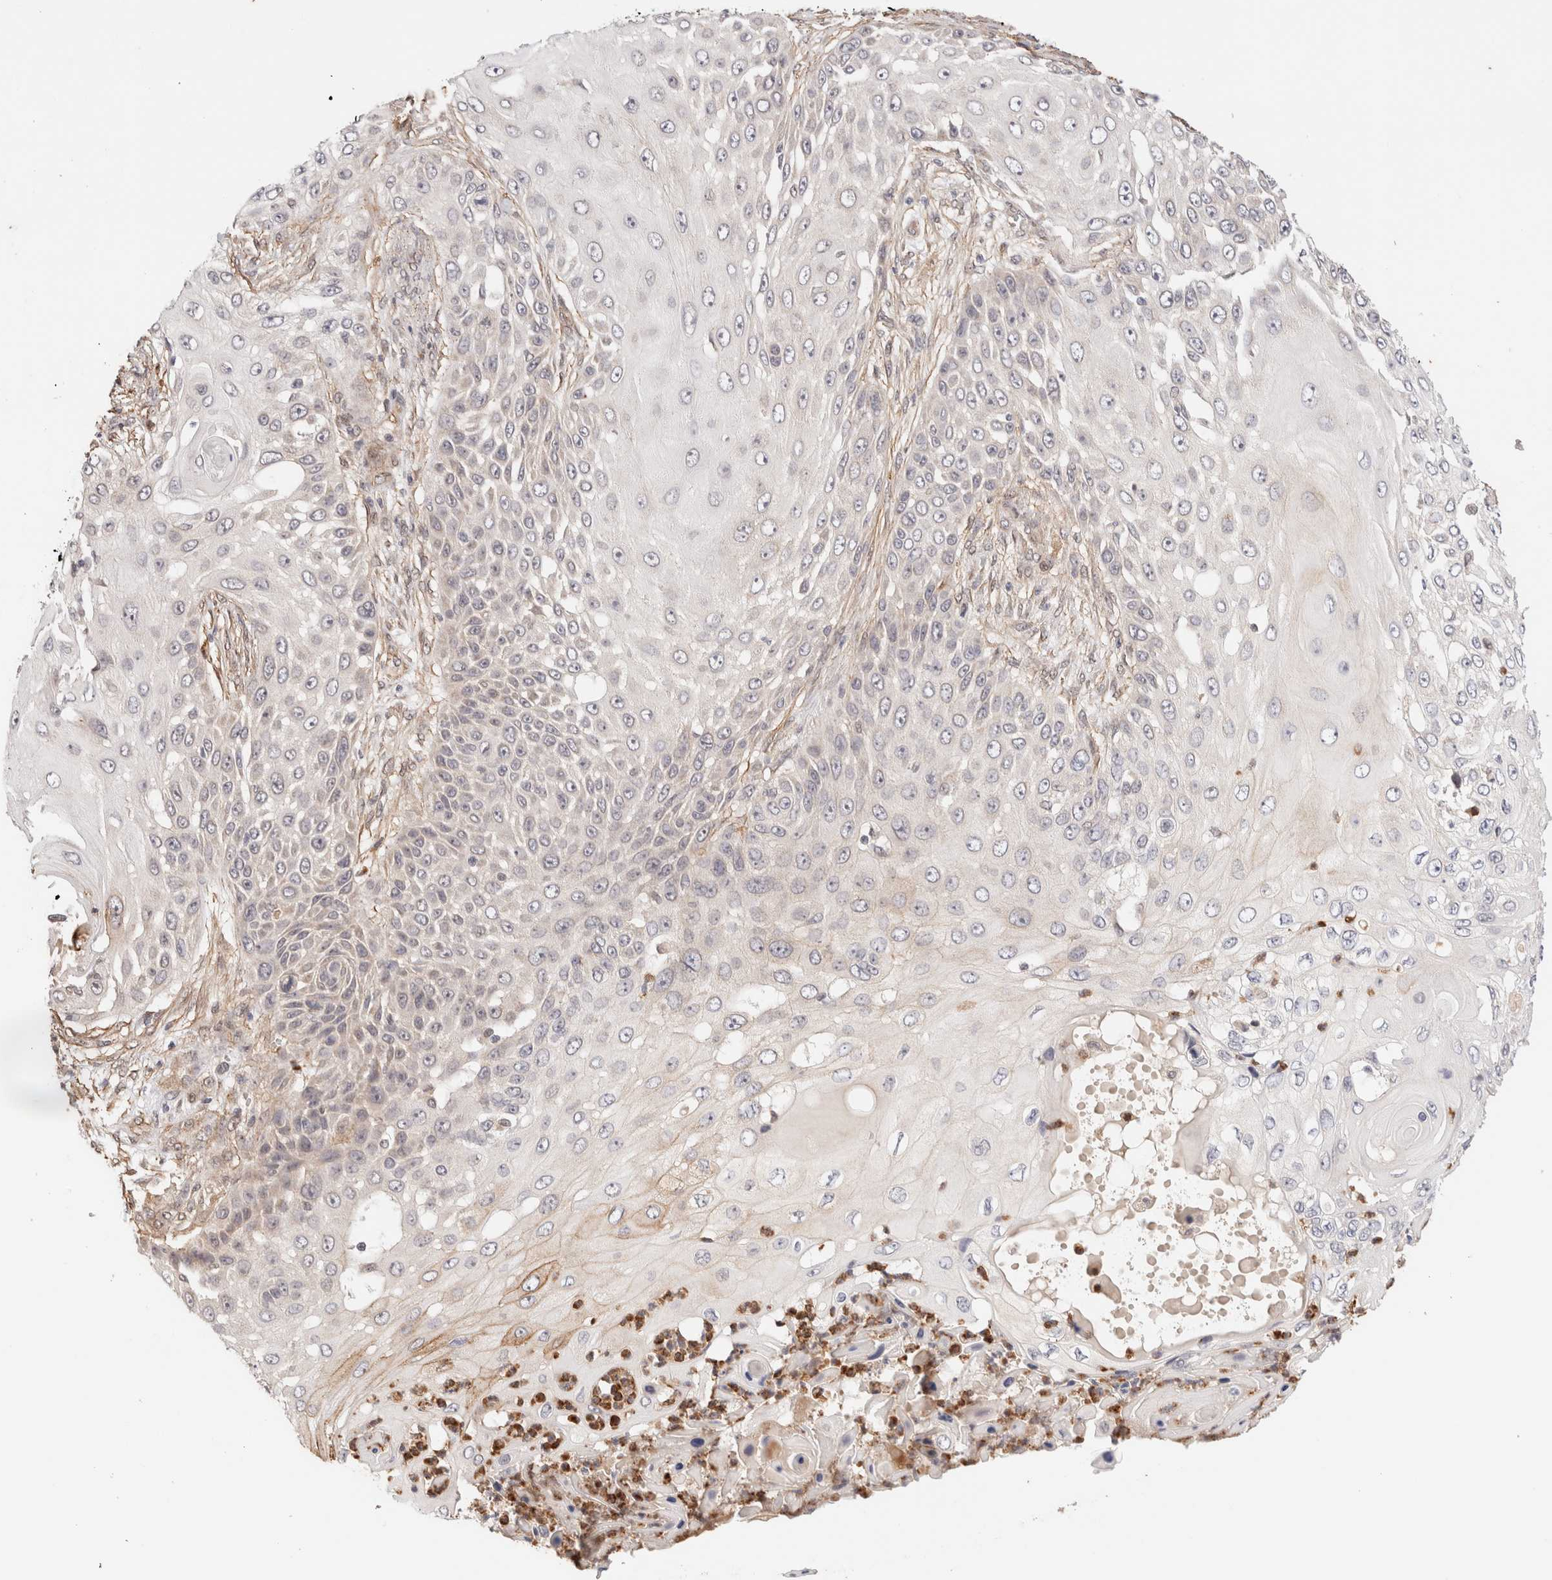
{"staining": {"intensity": "negative", "quantity": "none", "location": "none"}, "tissue": "skin cancer", "cell_type": "Tumor cells", "image_type": "cancer", "snomed": [{"axis": "morphology", "description": "Squamous cell carcinoma, NOS"}, {"axis": "topography", "description": "Skin"}], "caption": "Immunohistochemical staining of skin squamous cell carcinoma displays no significant expression in tumor cells.", "gene": "BRPF3", "patient": {"sex": "female", "age": 44}}